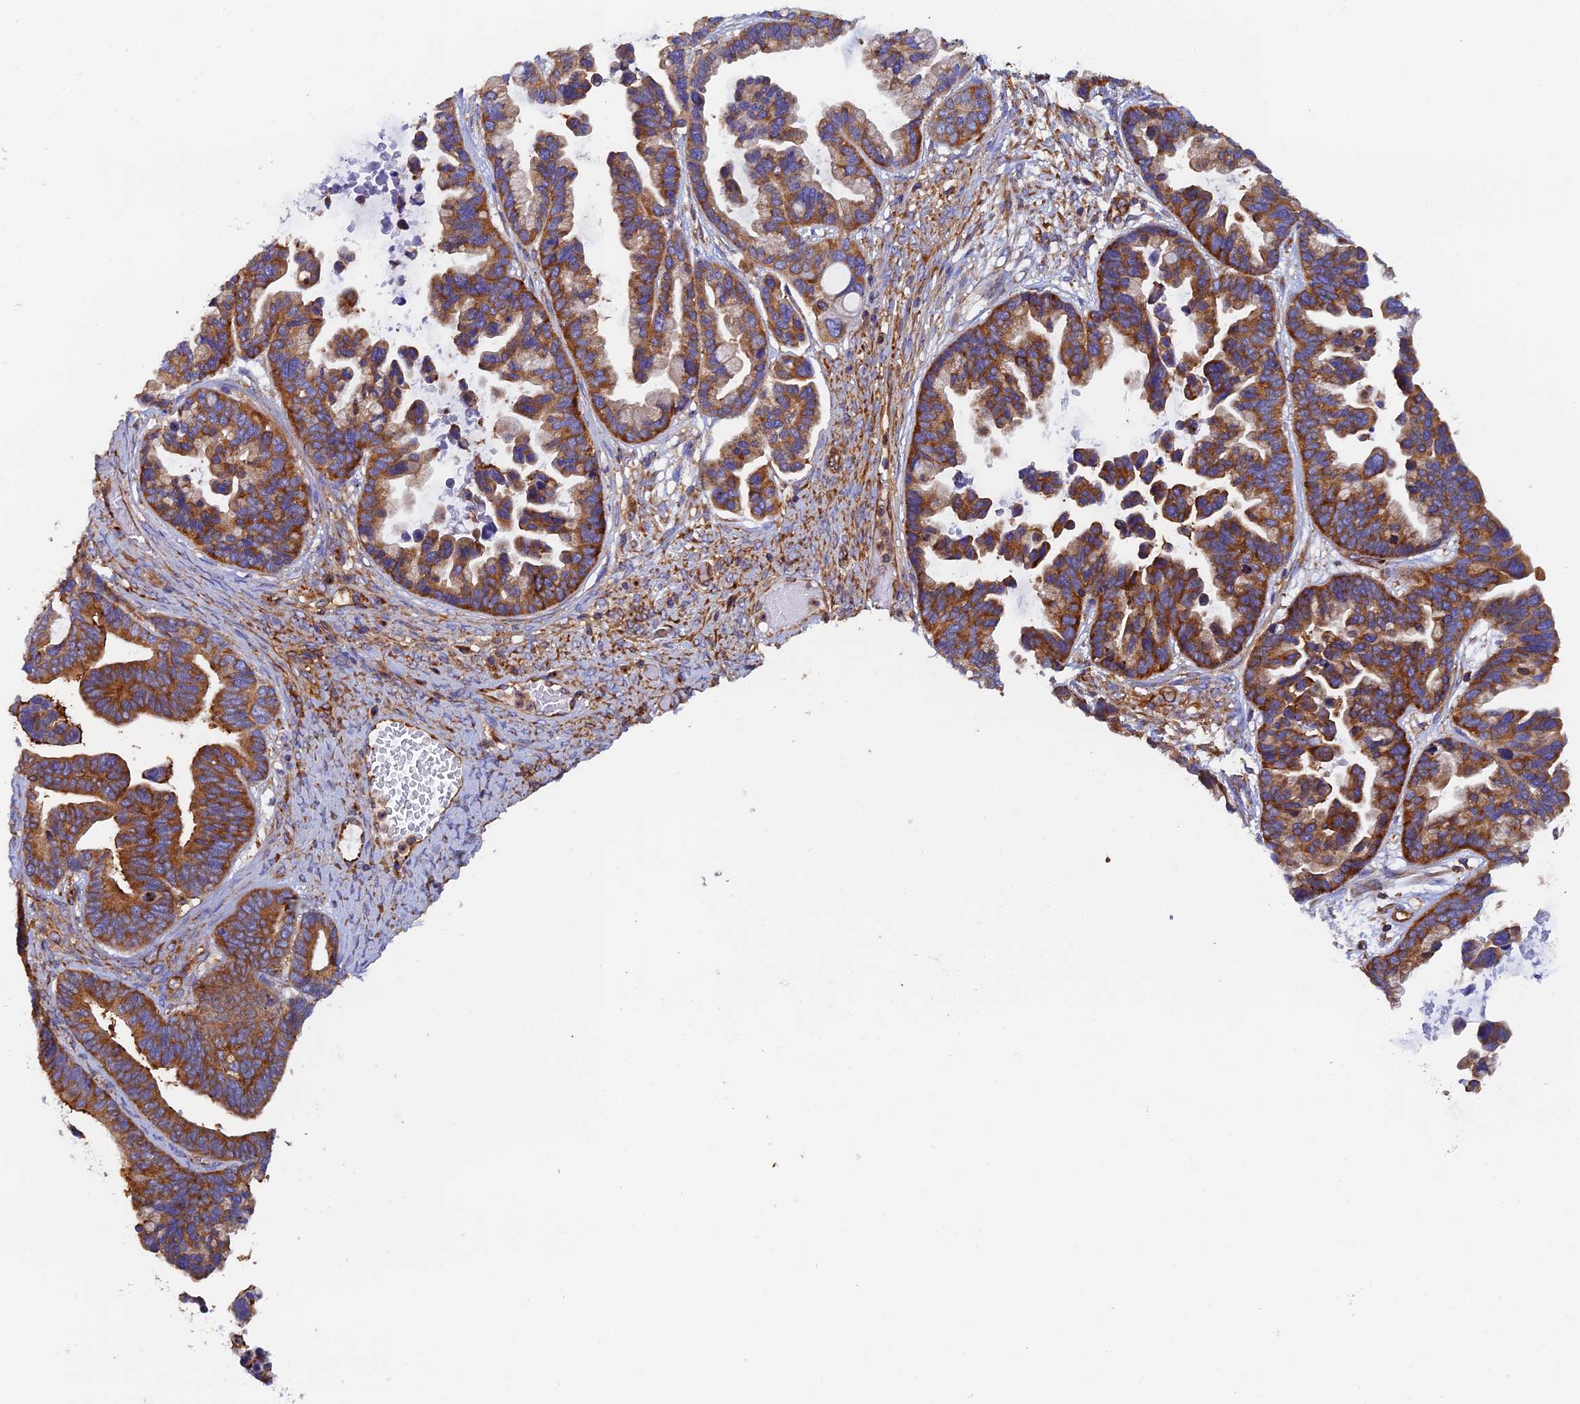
{"staining": {"intensity": "strong", "quantity": ">75%", "location": "cytoplasmic/membranous"}, "tissue": "ovarian cancer", "cell_type": "Tumor cells", "image_type": "cancer", "snomed": [{"axis": "morphology", "description": "Cystadenocarcinoma, serous, NOS"}, {"axis": "topography", "description": "Ovary"}], "caption": "Immunohistochemical staining of ovarian serous cystadenocarcinoma exhibits high levels of strong cytoplasmic/membranous protein staining in approximately >75% of tumor cells. (DAB IHC, brown staining for protein, blue staining for nuclei).", "gene": "DCTN2", "patient": {"sex": "female", "age": 56}}